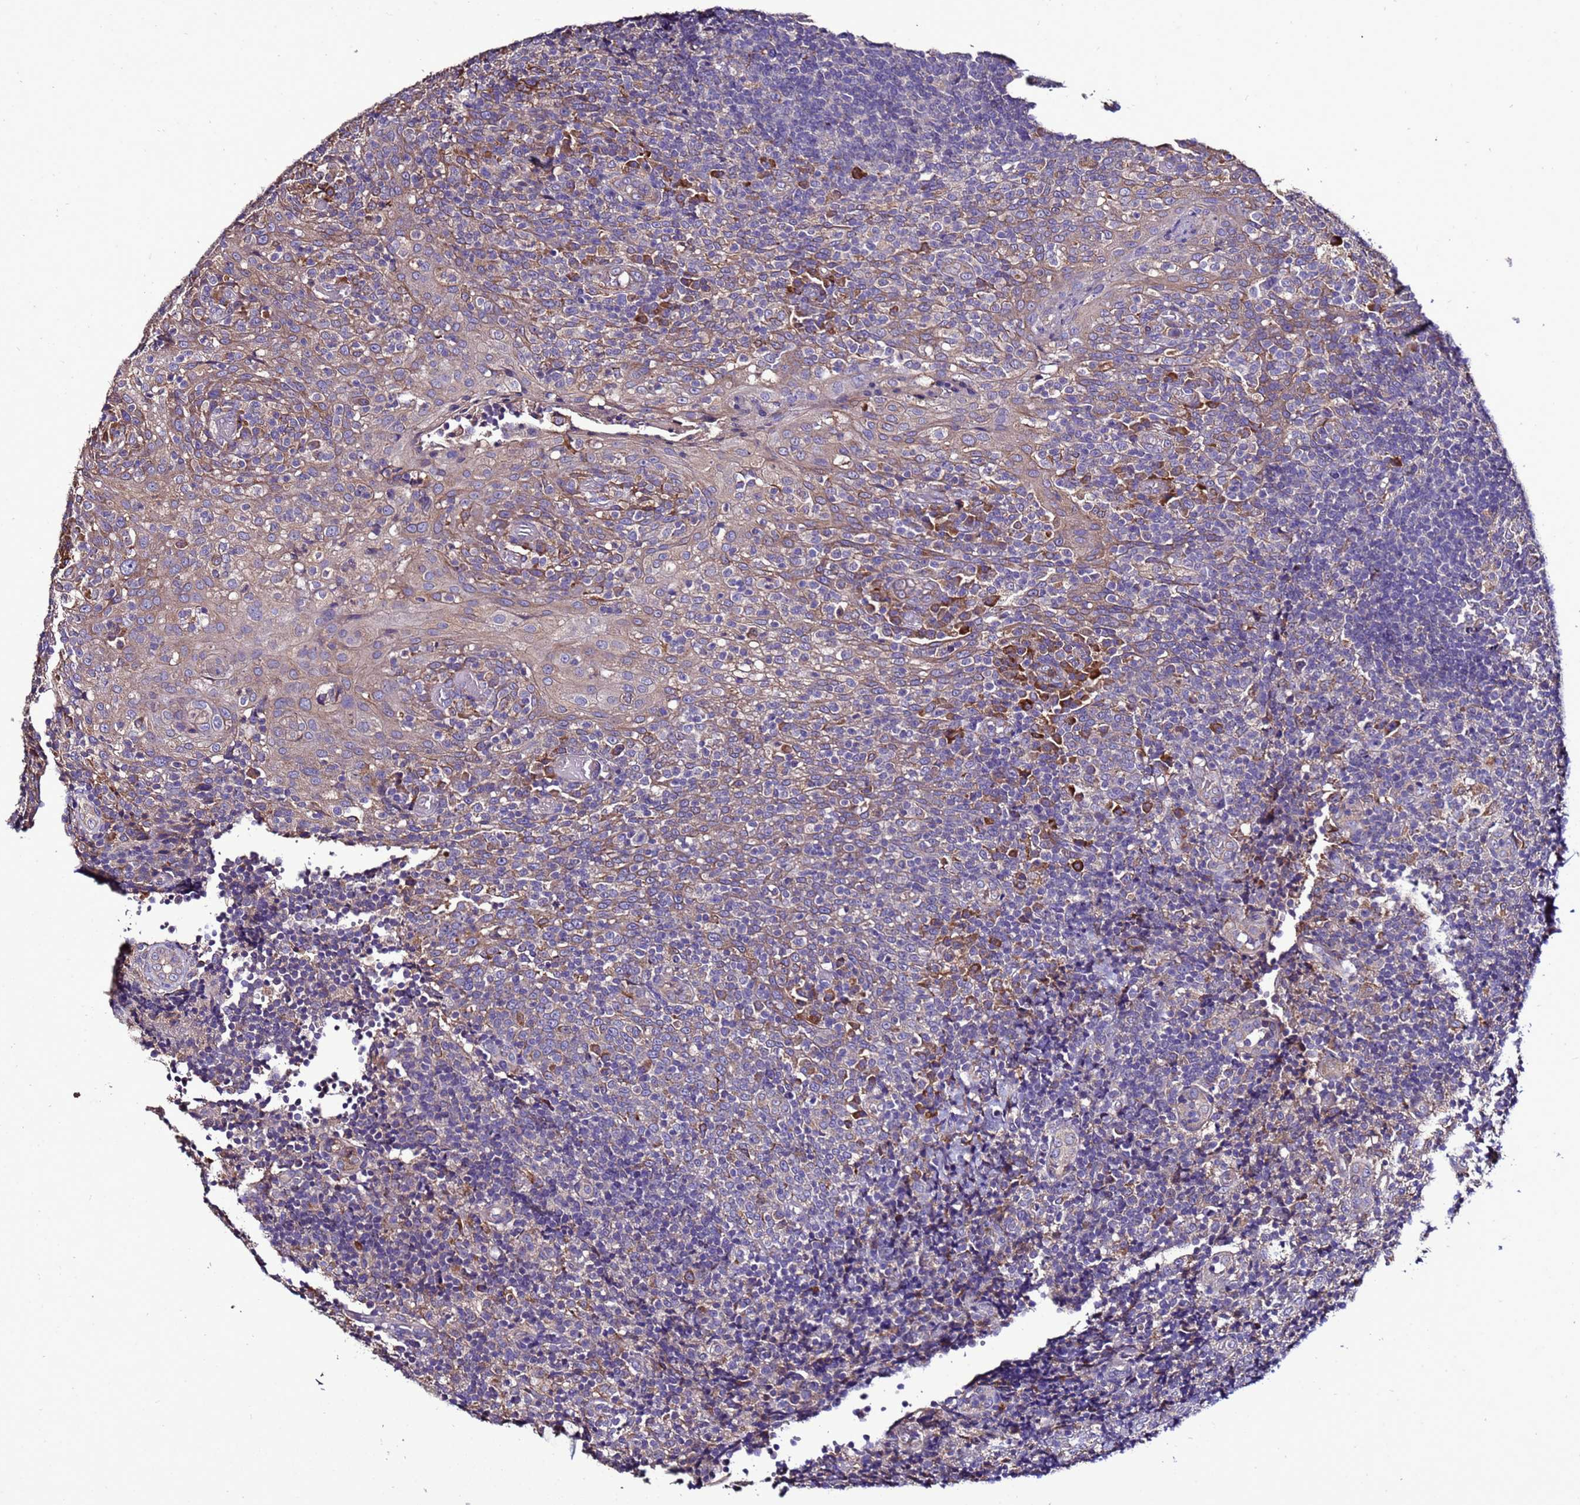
{"staining": {"intensity": "strong", "quantity": "<25%", "location": "cytoplasmic/membranous"}, "tissue": "tonsil", "cell_type": "Germinal center cells", "image_type": "normal", "snomed": [{"axis": "morphology", "description": "Normal tissue, NOS"}, {"axis": "topography", "description": "Tonsil"}], "caption": "The immunohistochemical stain shows strong cytoplasmic/membranous expression in germinal center cells of unremarkable tonsil. The protein is stained brown, and the nuclei are stained in blue (DAB IHC with brightfield microscopy, high magnification).", "gene": "ANTKMT", "patient": {"sex": "female", "age": 19}}